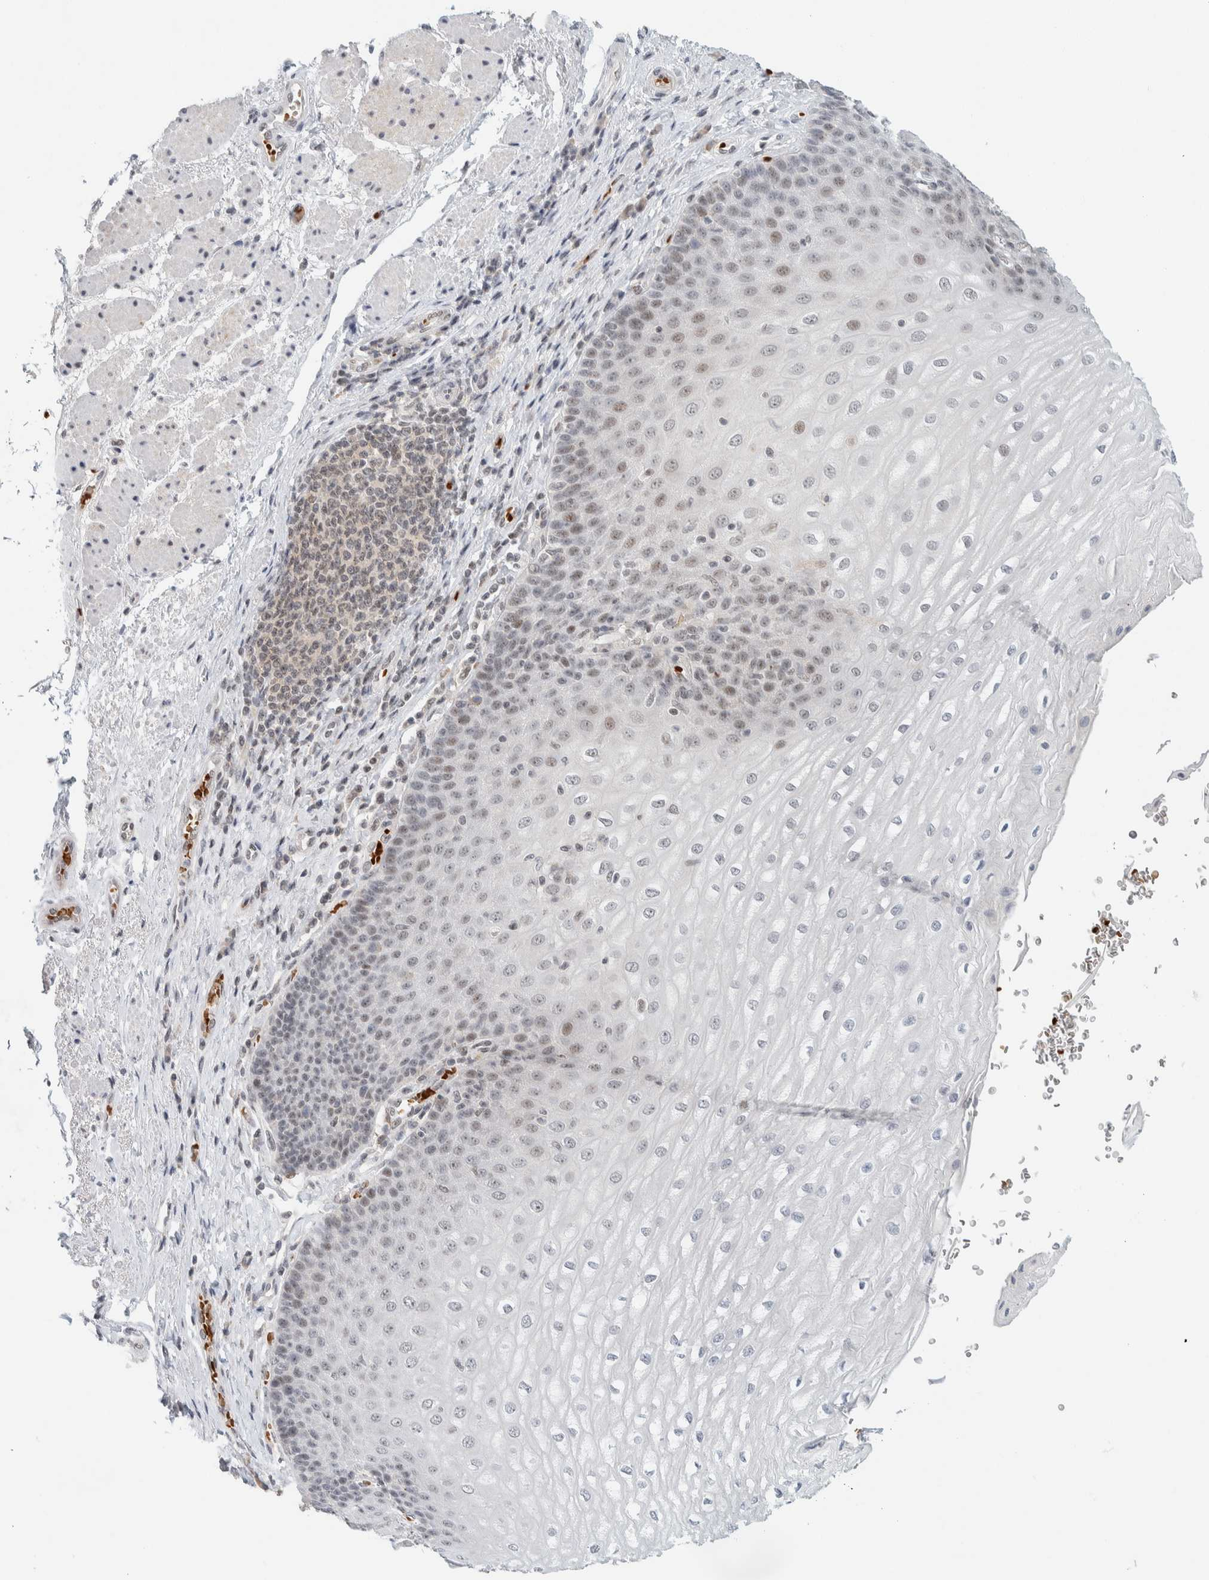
{"staining": {"intensity": "moderate", "quantity": "25%-75%", "location": "nuclear"}, "tissue": "esophagus", "cell_type": "Squamous epithelial cells", "image_type": "normal", "snomed": [{"axis": "morphology", "description": "Normal tissue, NOS"}, {"axis": "topography", "description": "Esophagus"}], "caption": "Squamous epithelial cells demonstrate medium levels of moderate nuclear positivity in about 25%-75% of cells in unremarkable human esophagus.", "gene": "ZBTB2", "patient": {"sex": "male", "age": 54}}